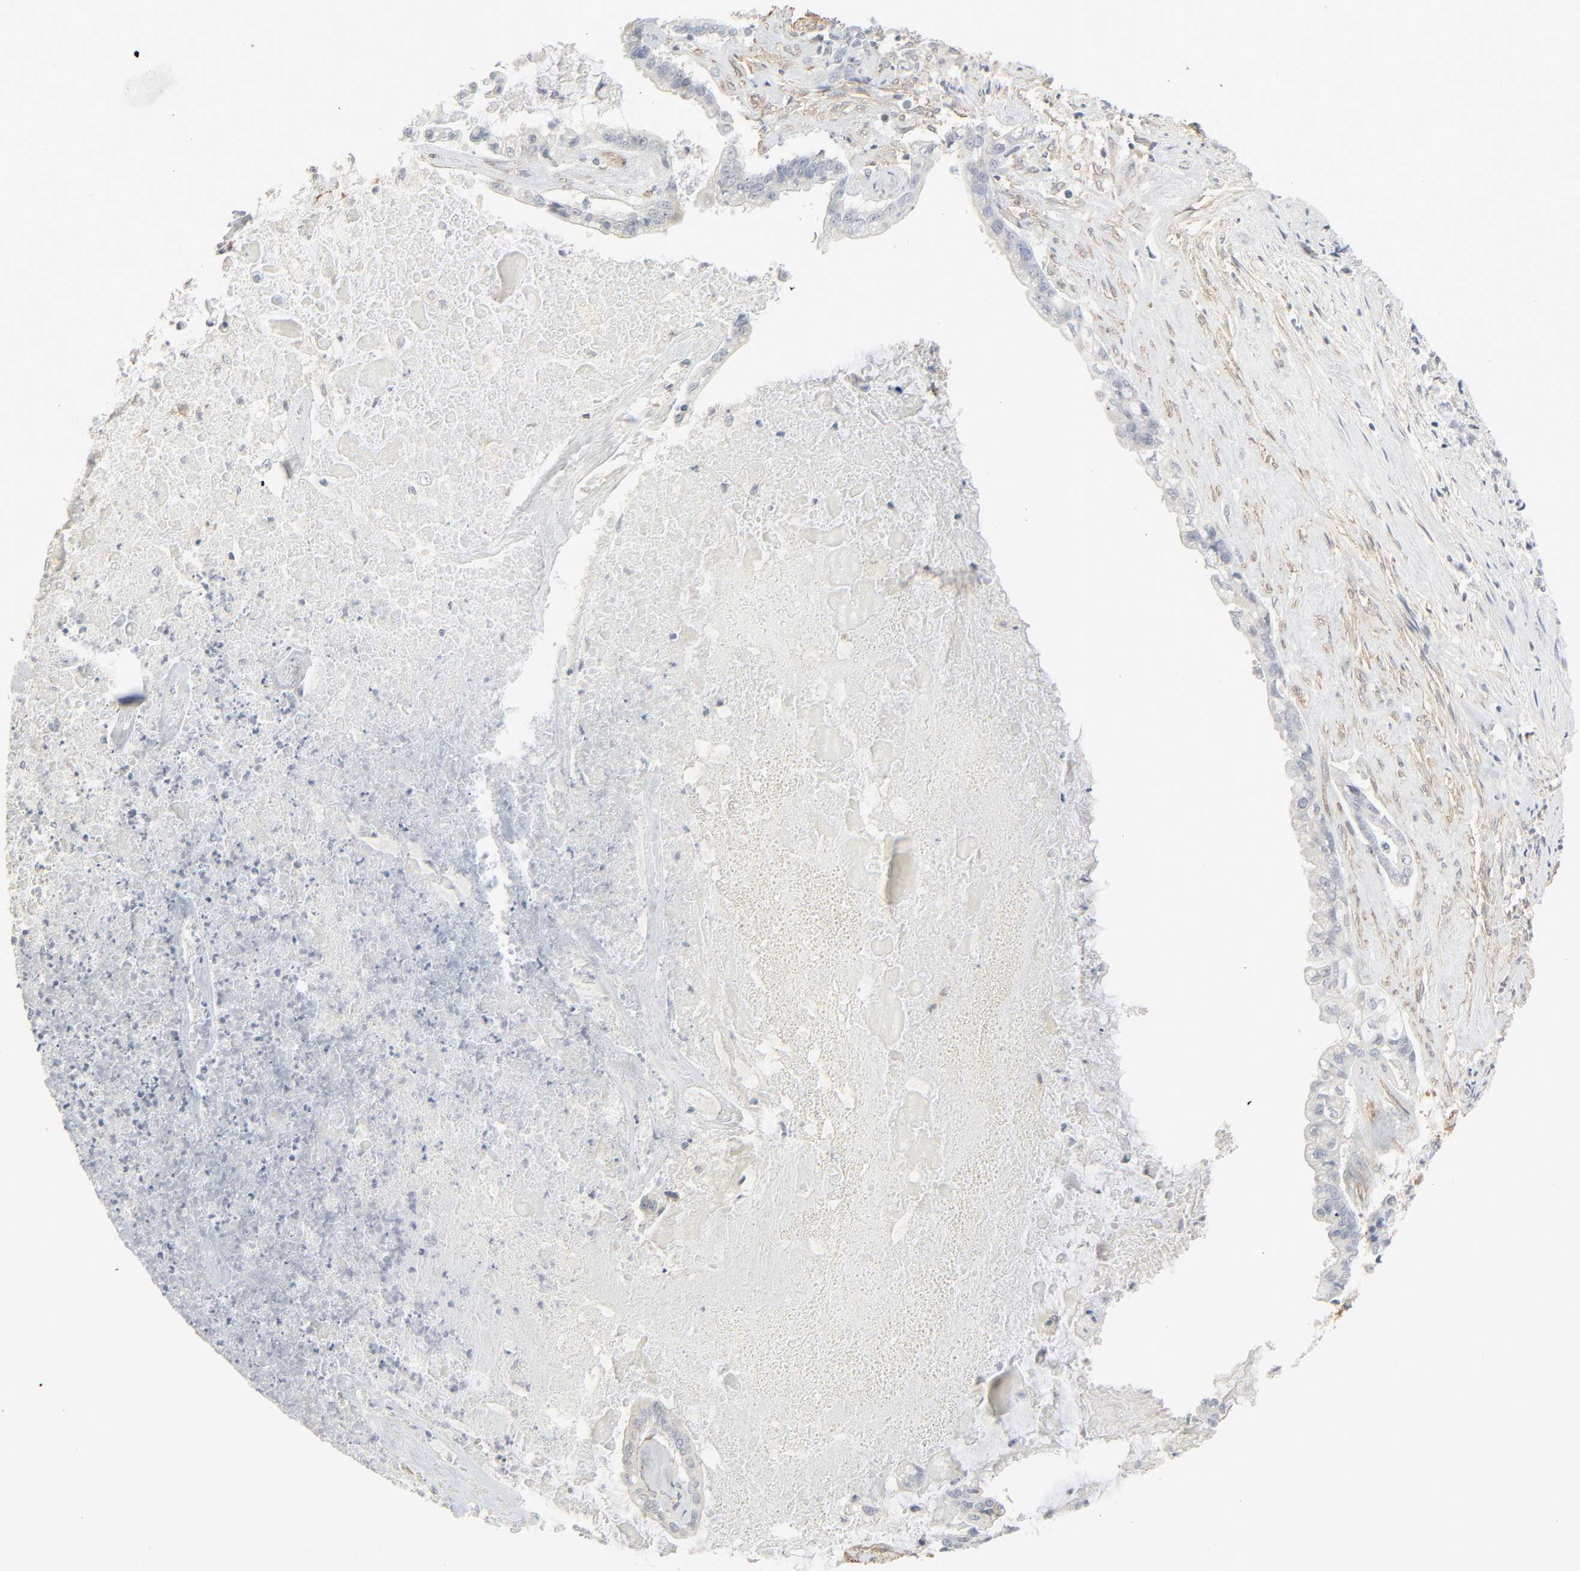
{"staining": {"intensity": "negative", "quantity": "none", "location": "none"}, "tissue": "liver cancer", "cell_type": "Tumor cells", "image_type": "cancer", "snomed": [{"axis": "morphology", "description": "Cholangiocarcinoma"}, {"axis": "topography", "description": "Liver"}], "caption": "A high-resolution histopathology image shows immunohistochemistry staining of liver cancer (cholangiocarcinoma), which shows no significant staining in tumor cells.", "gene": "ZBTB16", "patient": {"sex": "male", "age": 57}}